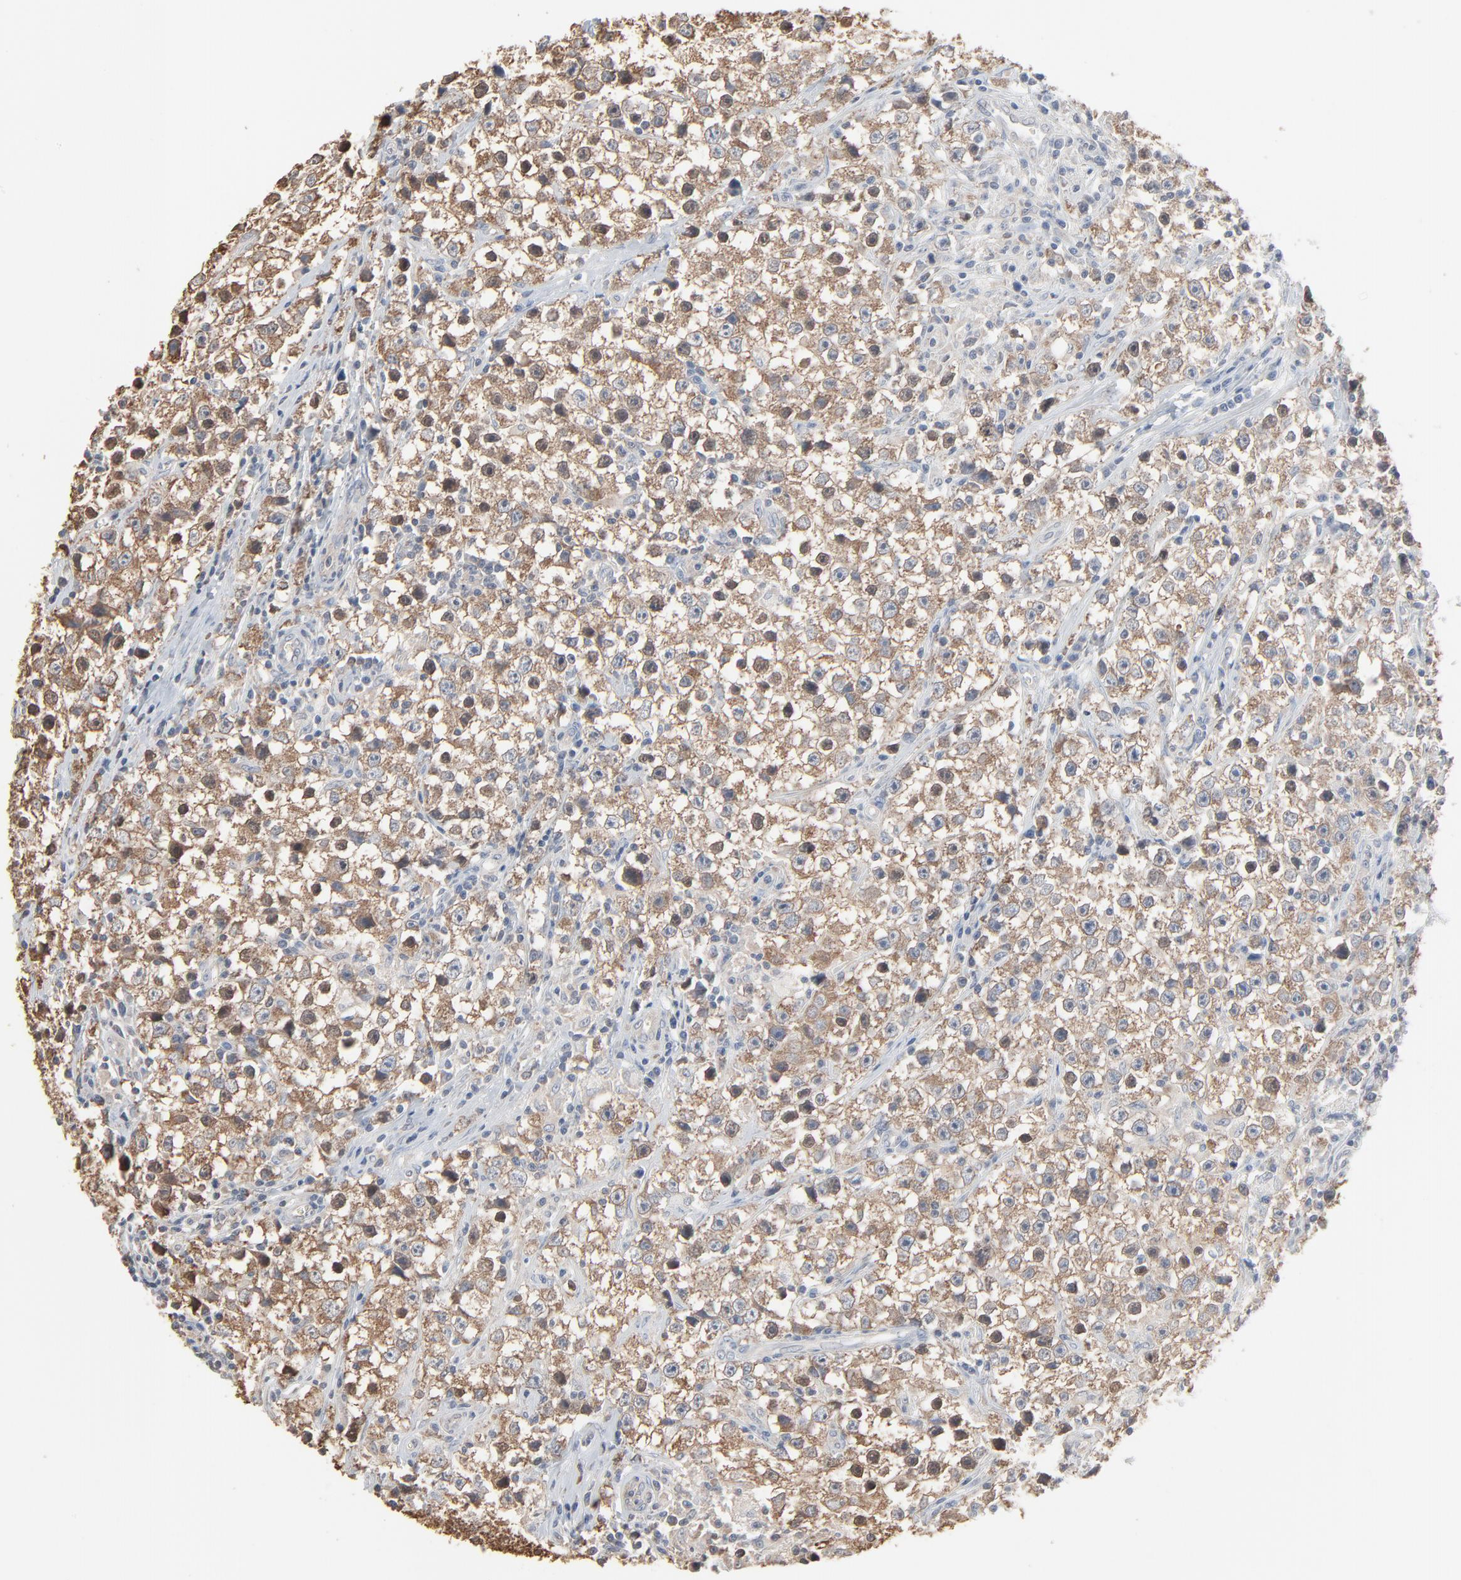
{"staining": {"intensity": "weak", "quantity": ">75%", "location": "cytoplasmic/membranous,nuclear"}, "tissue": "testis cancer", "cell_type": "Tumor cells", "image_type": "cancer", "snomed": [{"axis": "morphology", "description": "Seminoma, NOS"}, {"axis": "topography", "description": "Testis"}], "caption": "About >75% of tumor cells in human testis cancer (seminoma) display weak cytoplasmic/membranous and nuclear protein positivity as visualized by brown immunohistochemical staining.", "gene": "CCT5", "patient": {"sex": "male", "age": 35}}